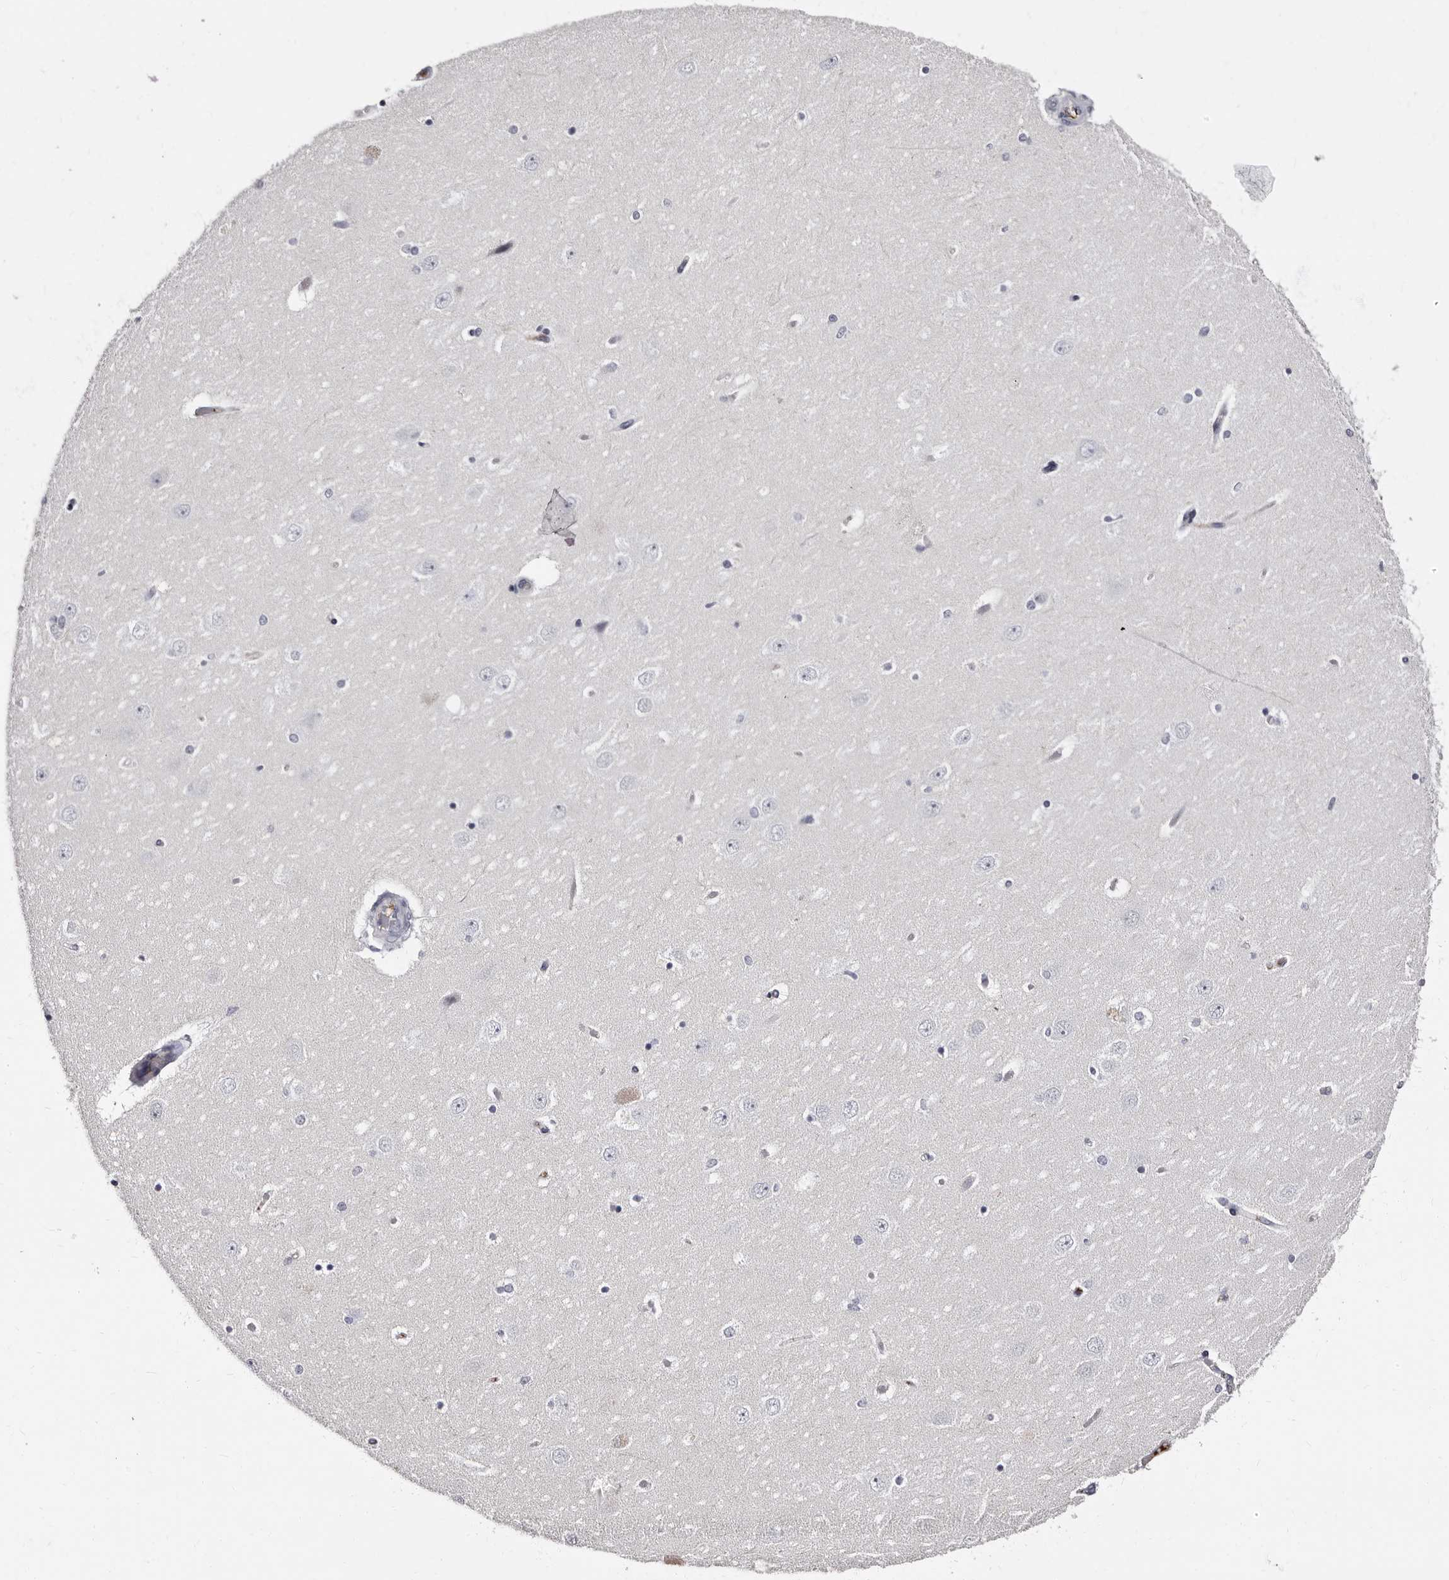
{"staining": {"intensity": "negative", "quantity": "none", "location": "none"}, "tissue": "hippocampus", "cell_type": "Glial cells", "image_type": "normal", "snomed": [{"axis": "morphology", "description": "Normal tissue, NOS"}, {"axis": "topography", "description": "Hippocampus"}], "caption": "The IHC histopathology image has no significant positivity in glial cells of hippocampus. (Stains: DAB IHC with hematoxylin counter stain, Microscopy: brightfield microscopy at high magnification).", "gene": "TBC1D22B", "patient": {"sex": "female", "age": 54}}